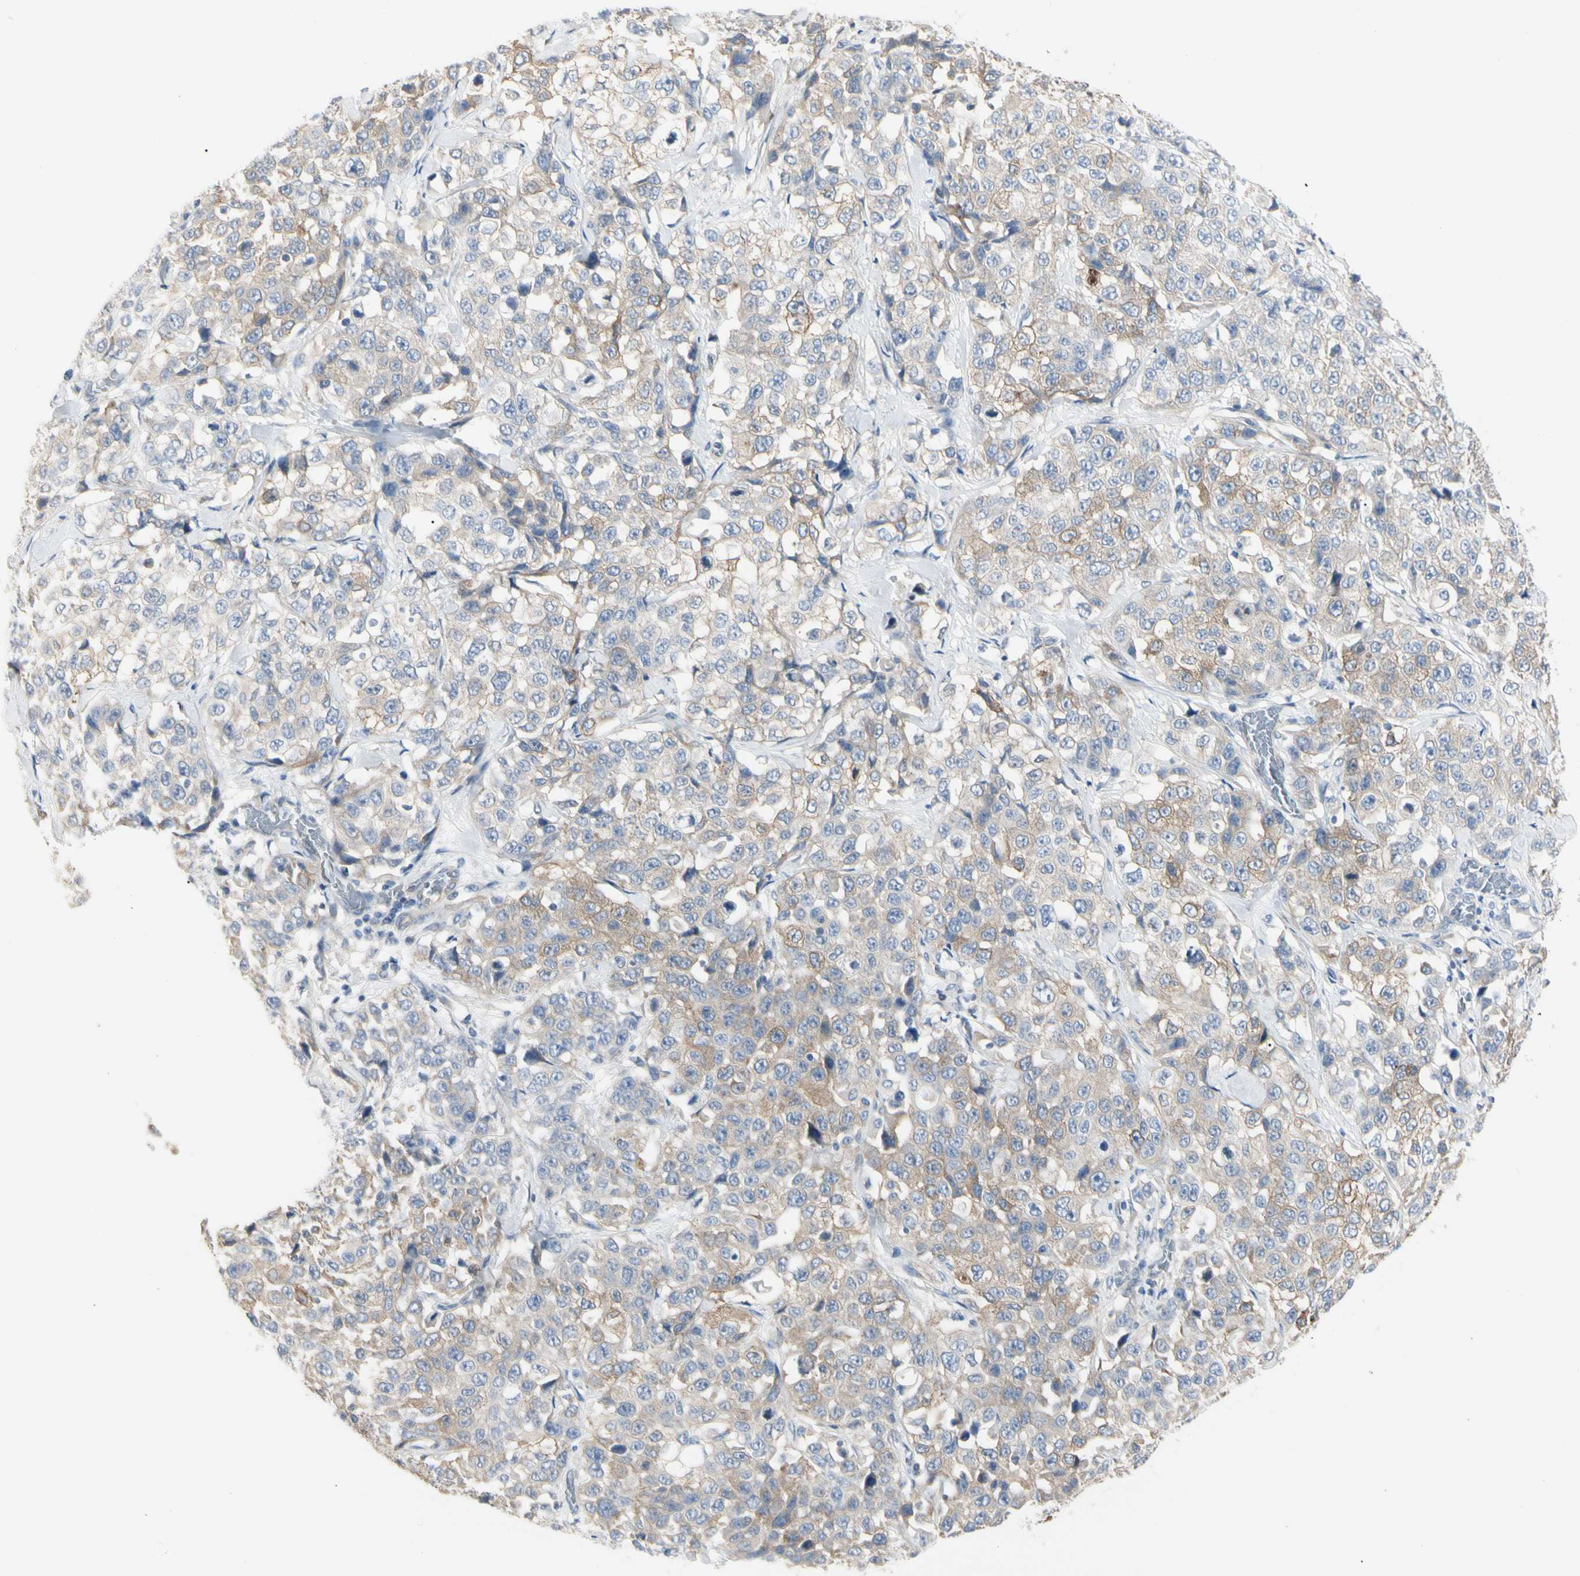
{"staining": {"intensity": "moderate", "quantity": ">75%", "location": "cytoplasmic/membranous"}, "tissue": "stomach cancer", "cell_type": "Tumor cells", "image_type": "cancer", "snomed": [{"axis": "morphology", "description": "Normal tissue, NOS"}, {"axis": "morphology", "description": "Adenocarcinoma, NOS"}, {"axis": "topography", "description": "Stomach"}], "caption": "Immunohistochemical staining of human adenocarcinoma (stomach) reveals medium levels of moderate cytoplasmic/membranous protein expression in about >75% of tumor cells.", "gene": "NFKB2", "patient": {"sex": "male", "age": 48}}